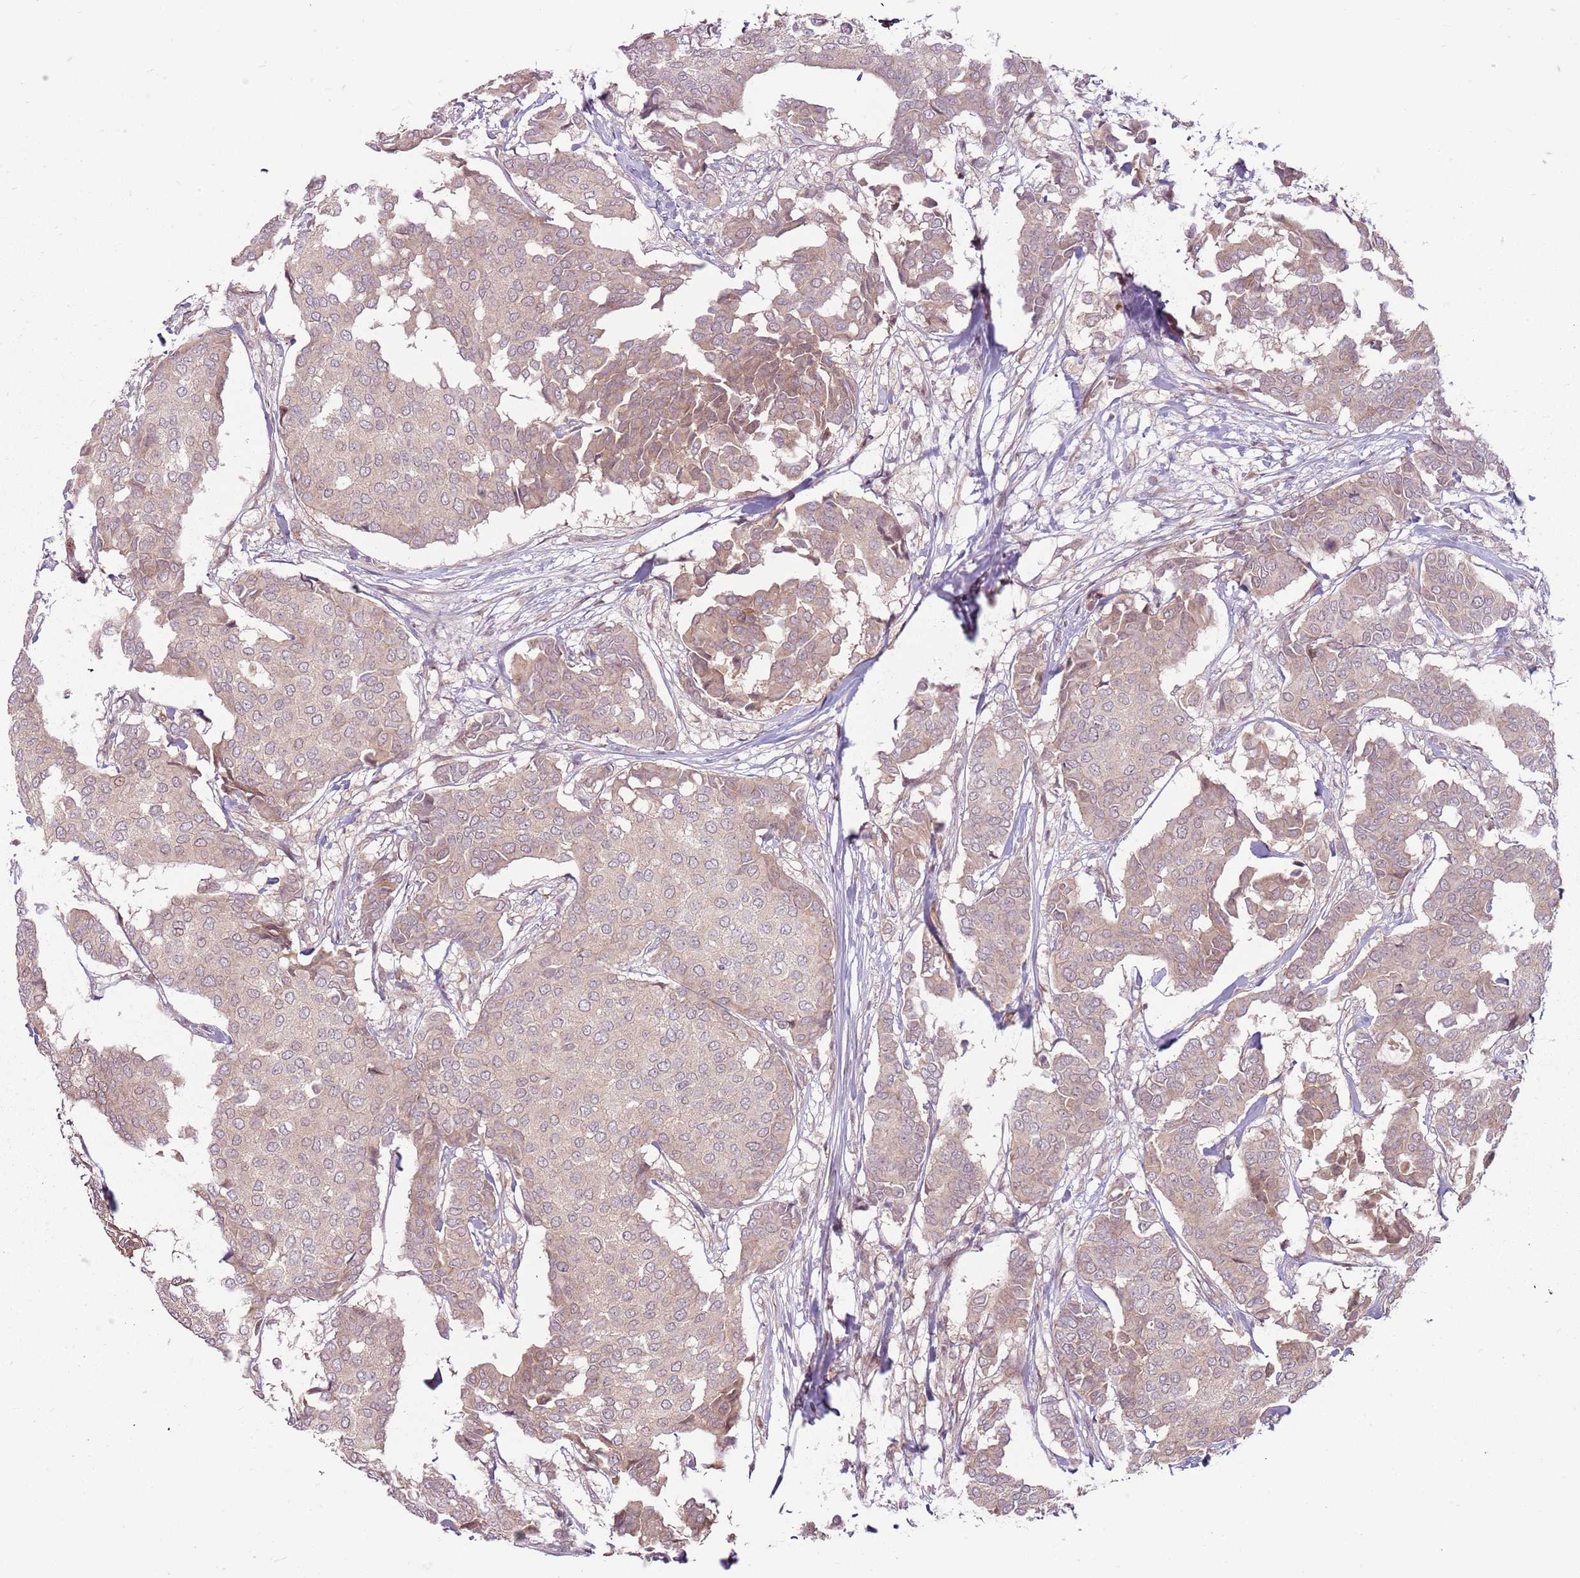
{"staining": {"intensity": "weak", "quantity": ">75%", "location": "cytoplasmic/membranous"}, "tissue": "breast cancer", "cell_type": "Tumor cells", "image_type": "cancer", "snomed": [{"axis": "morphology", "description": "Duct carcinoma"}, {"axis": "topography", "description": "Breast"}], "caption": "Tumor cells show weak cytoplasmic/membranous staining in about >75% of cells in breast cancer (intraductal carcinoma). (DAB (3,3'-diaminobenzidine) = brown stain, brightfield microscopy at high magnification).", "gene": "ADGRG1", "patient": {"sex": "female", "age": 75}}